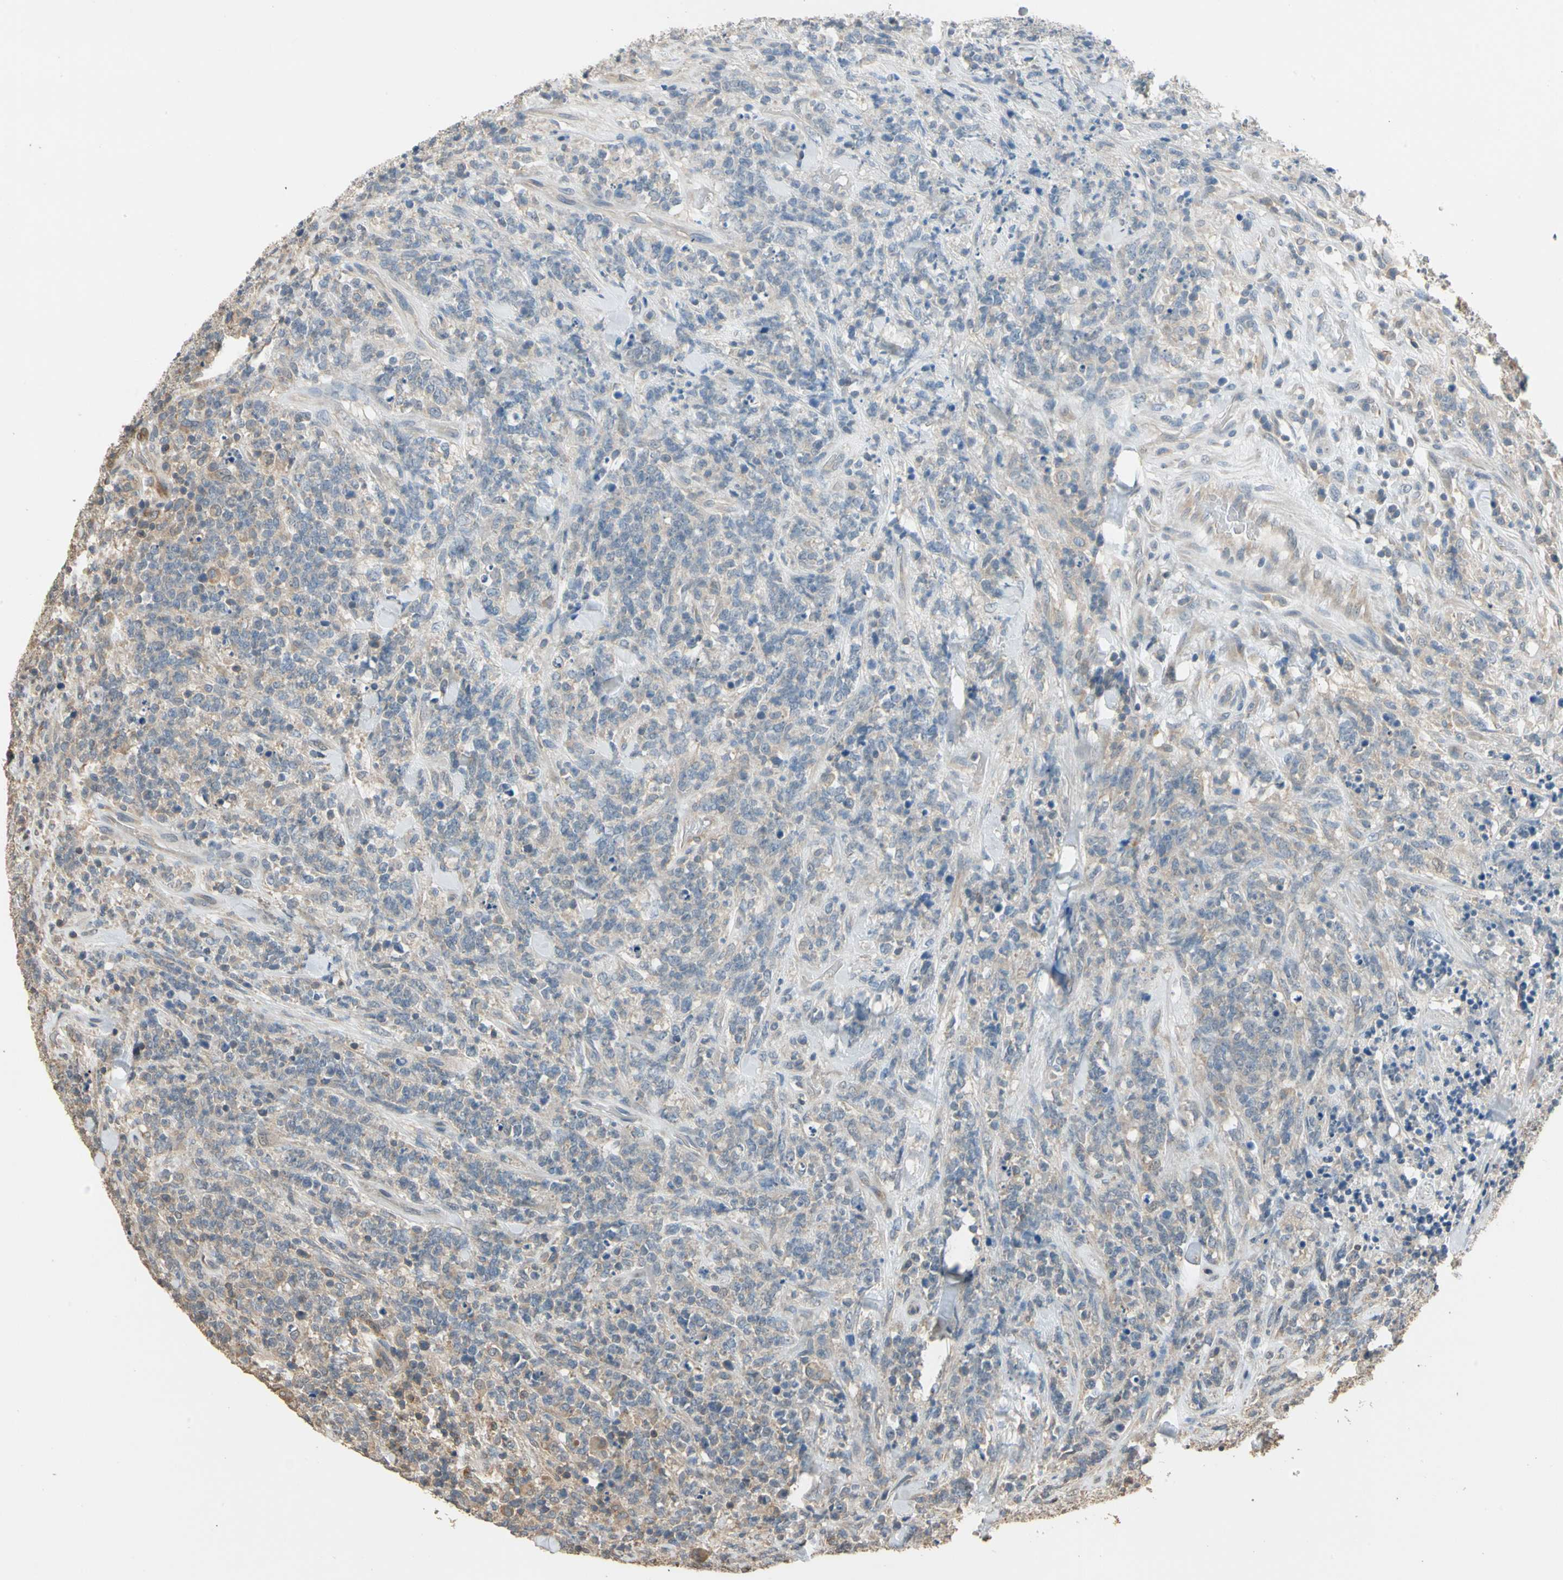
{"staining": {"intensity": "weak", "quantity": "25%-75%", "location": "cytoplasmic/membranous"}, "tissue": "lymphoma", "cell_type": "Tumor cells", "image_type": "cancer", "snomed": [{"axis": "morphology", "description": "Malignant lymphoma, non-Hodgkin's type, High grade"}, {"axis": "topography", "description": "Soft tissue"}], "caption": "An image of human lymphoma stained for a protein shows weak cytoplasmic/membranous brown staining in tumor cells.", "gene": "MAP3K7", "patient": {"sex": "male", "age": 18}}